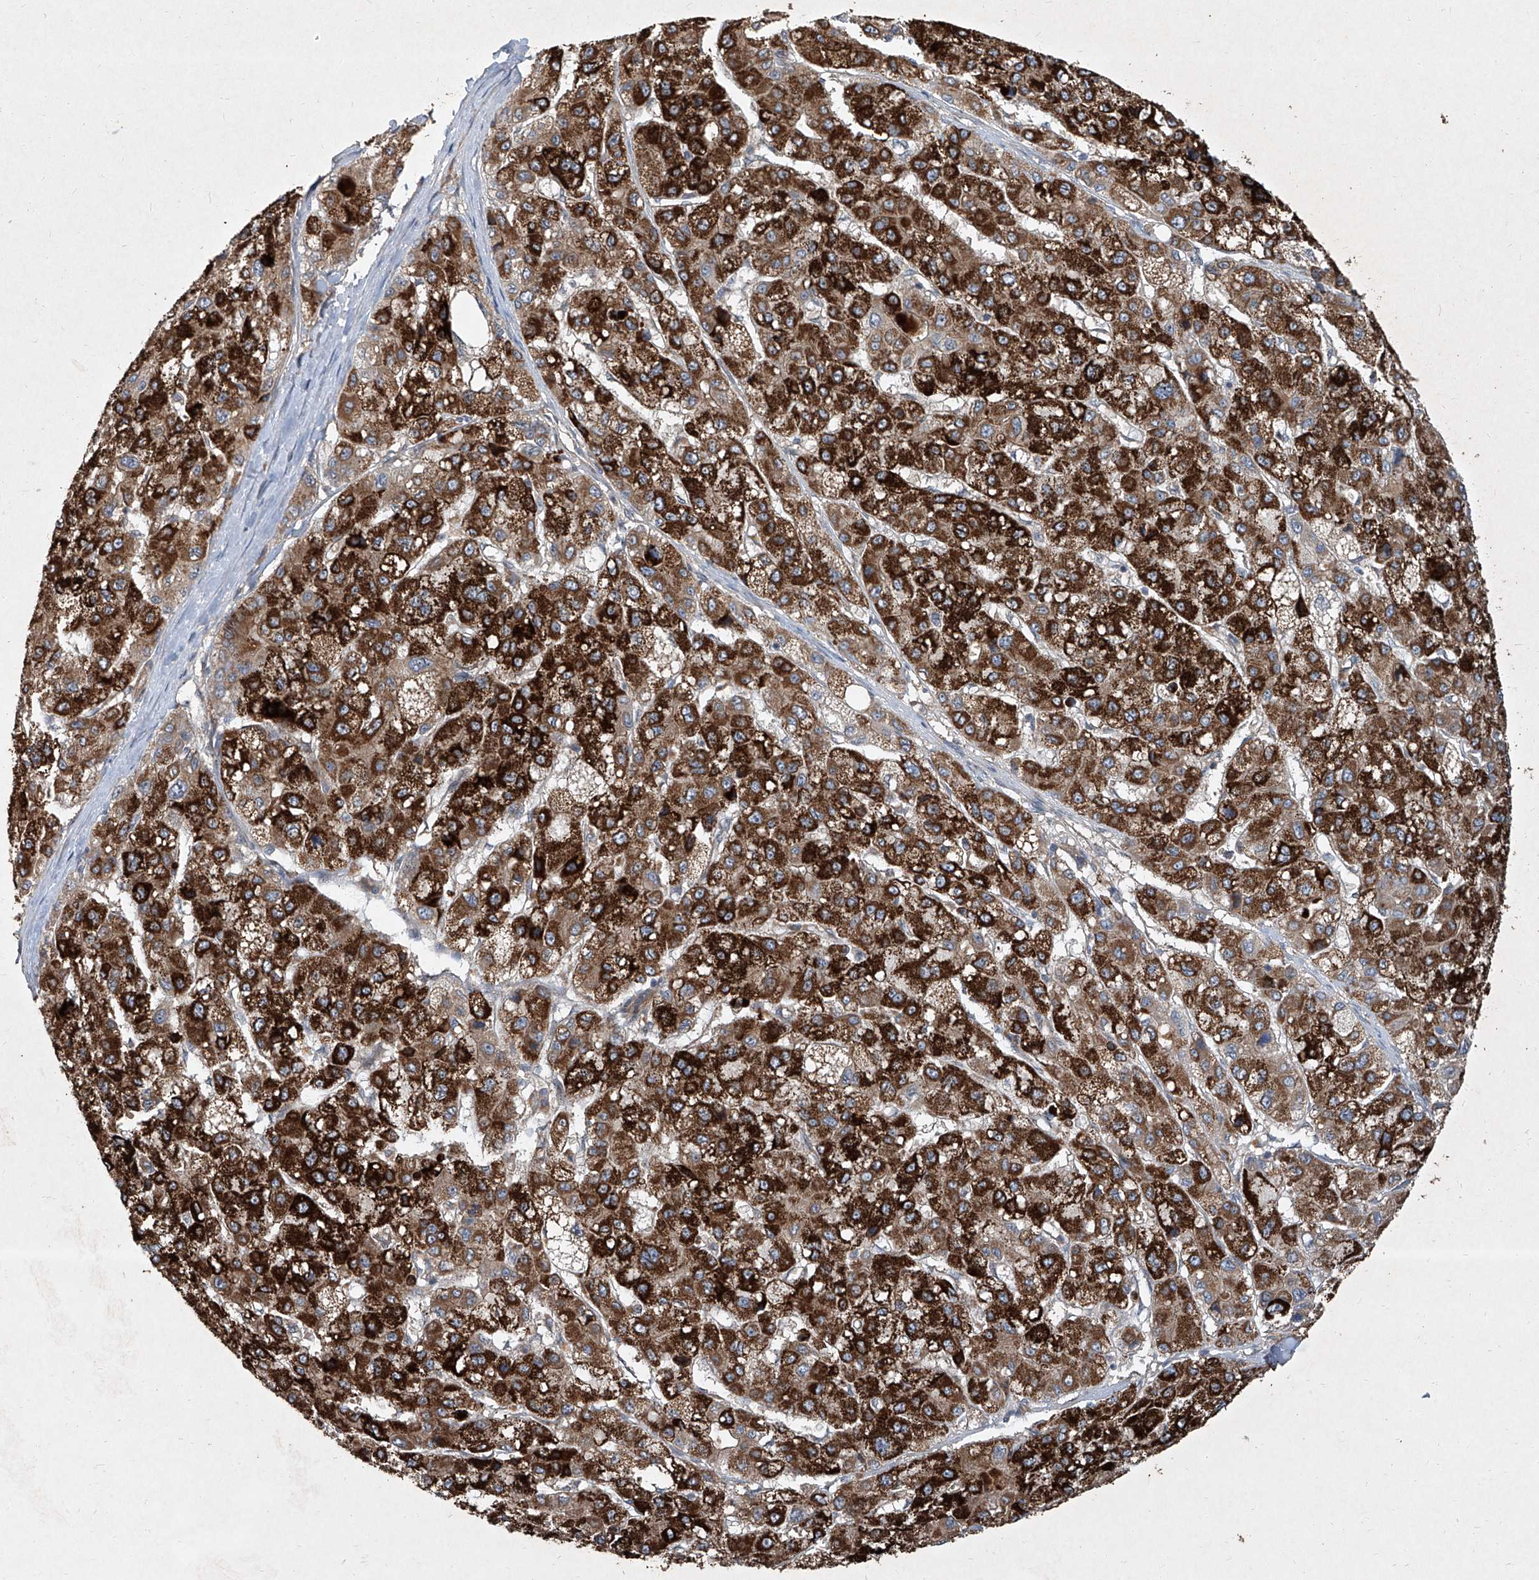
{"staining": {"intensity": "strong", "quantity": ">75%", "location": "cytoplasmic/membranous"}, "tissue": "liver cancer", "cell_type": "Tumor cells", "image_type": "cancer", "snomed": [{"axis": "morphology", "description": "Carcinoma, Hepatocellular, NOS"}, {"axis": "topography", "description": "Liver"}], "caption": "A histopathology image of human liver cancer stained for a protein shows strong cytoplasmic/membranous brown staining in tumor cells.", "gene": "CCN1", "patient": {"sex": "male", "age": 80}}